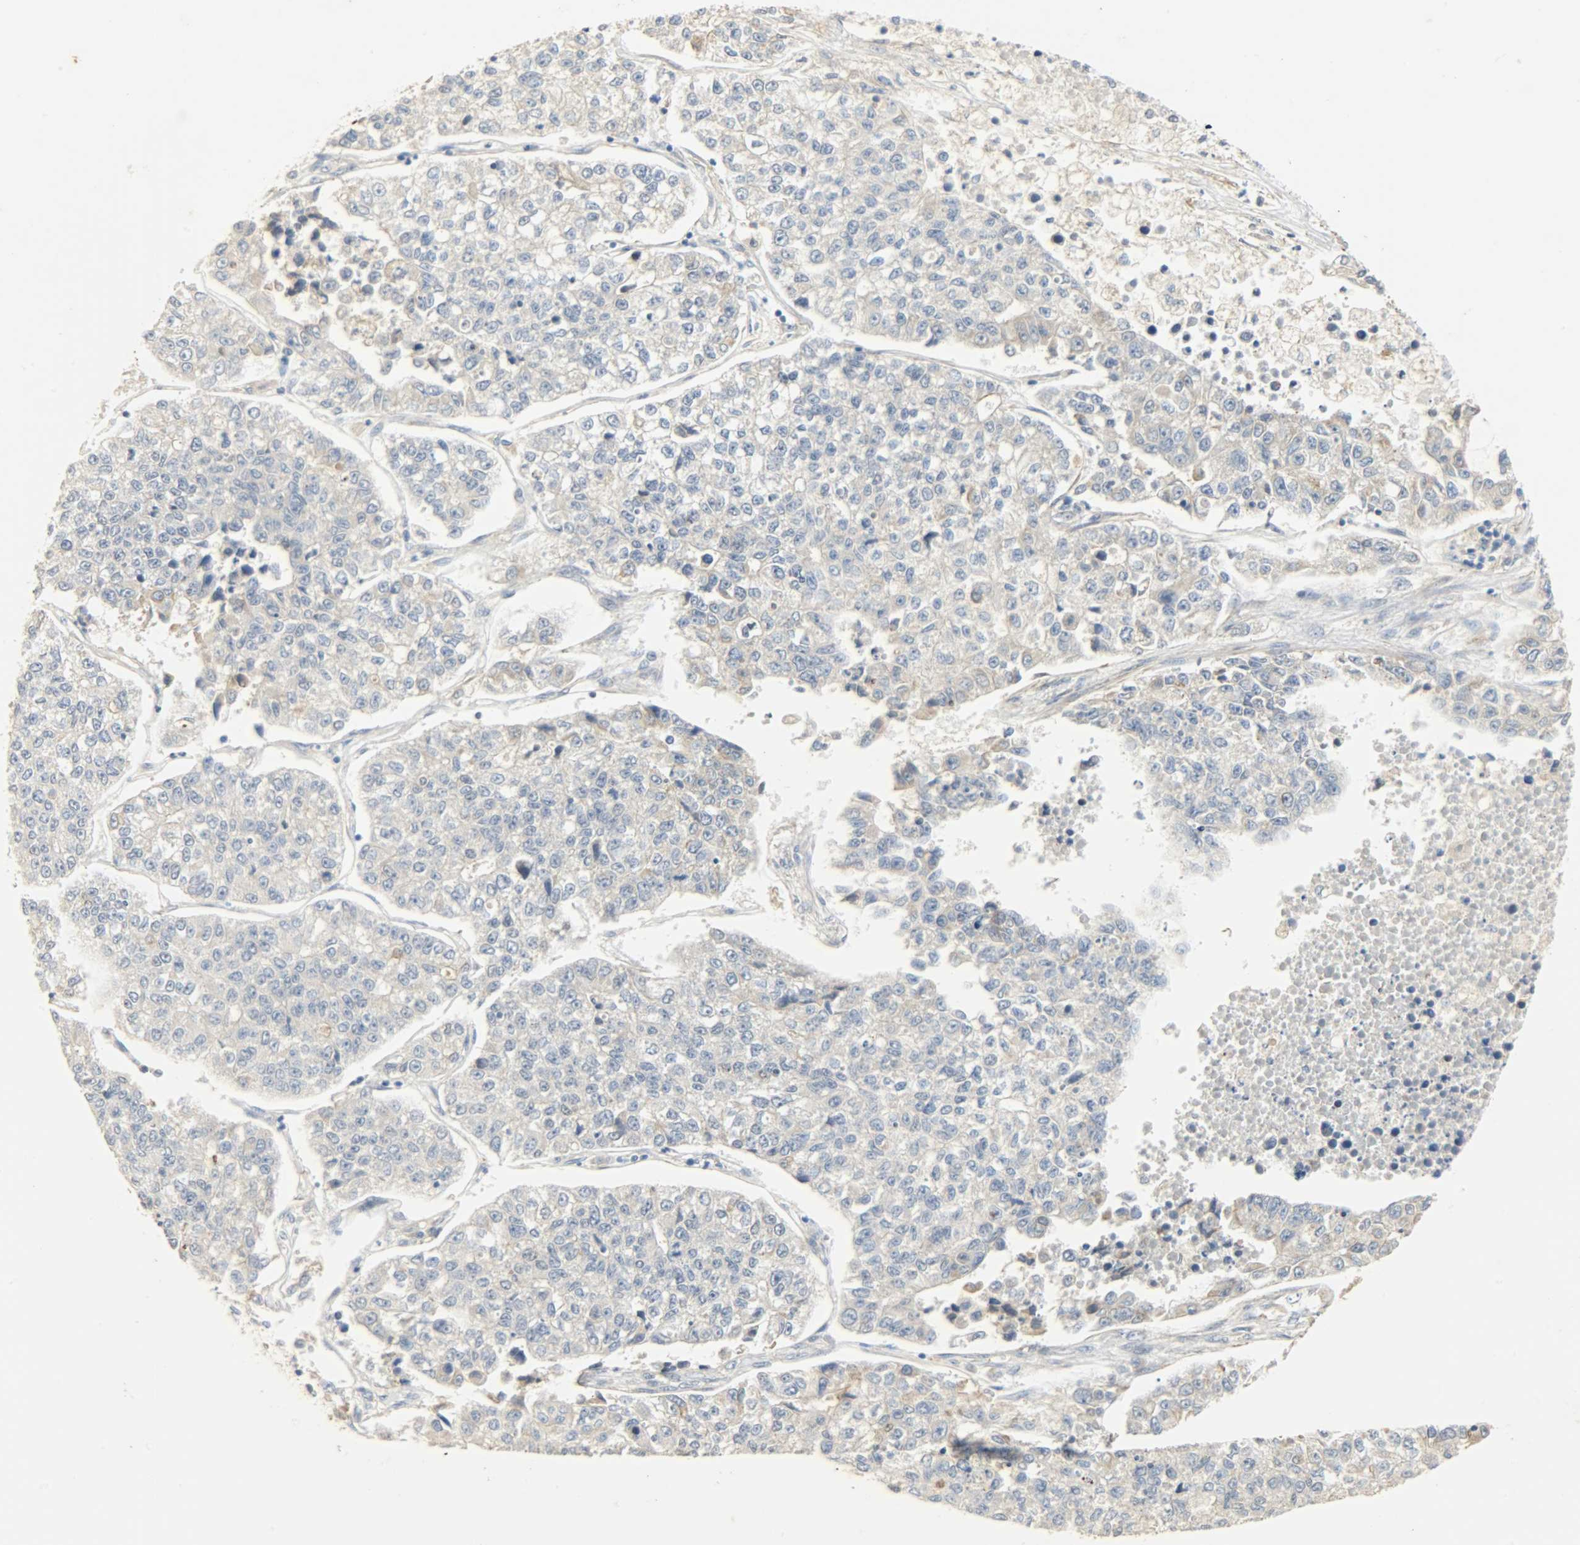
{"staining": {"intensity": "weak", "quantity": "<25%", "location": "cytoplasmic/membranous"}, "tissue": "lung cancer", "cell_type": "Tumor cells", "image_type": "cancer", "snomed": [{"axis": "morphology", "description": "Adenocarcinoma, NOS"}, {"axis": "topography", "description": "Lung"}], "caption": "This is a histopathology image of immunohistochemistry (IHC) staining of lung adenocarcinoma, which shows no staining in tumor cells. (Brightfield microscopy of DAB immunohistochemistry (IHC) at high magnification).", "gene": "USP13", "patient": {"sex": "male", "age": 49}}